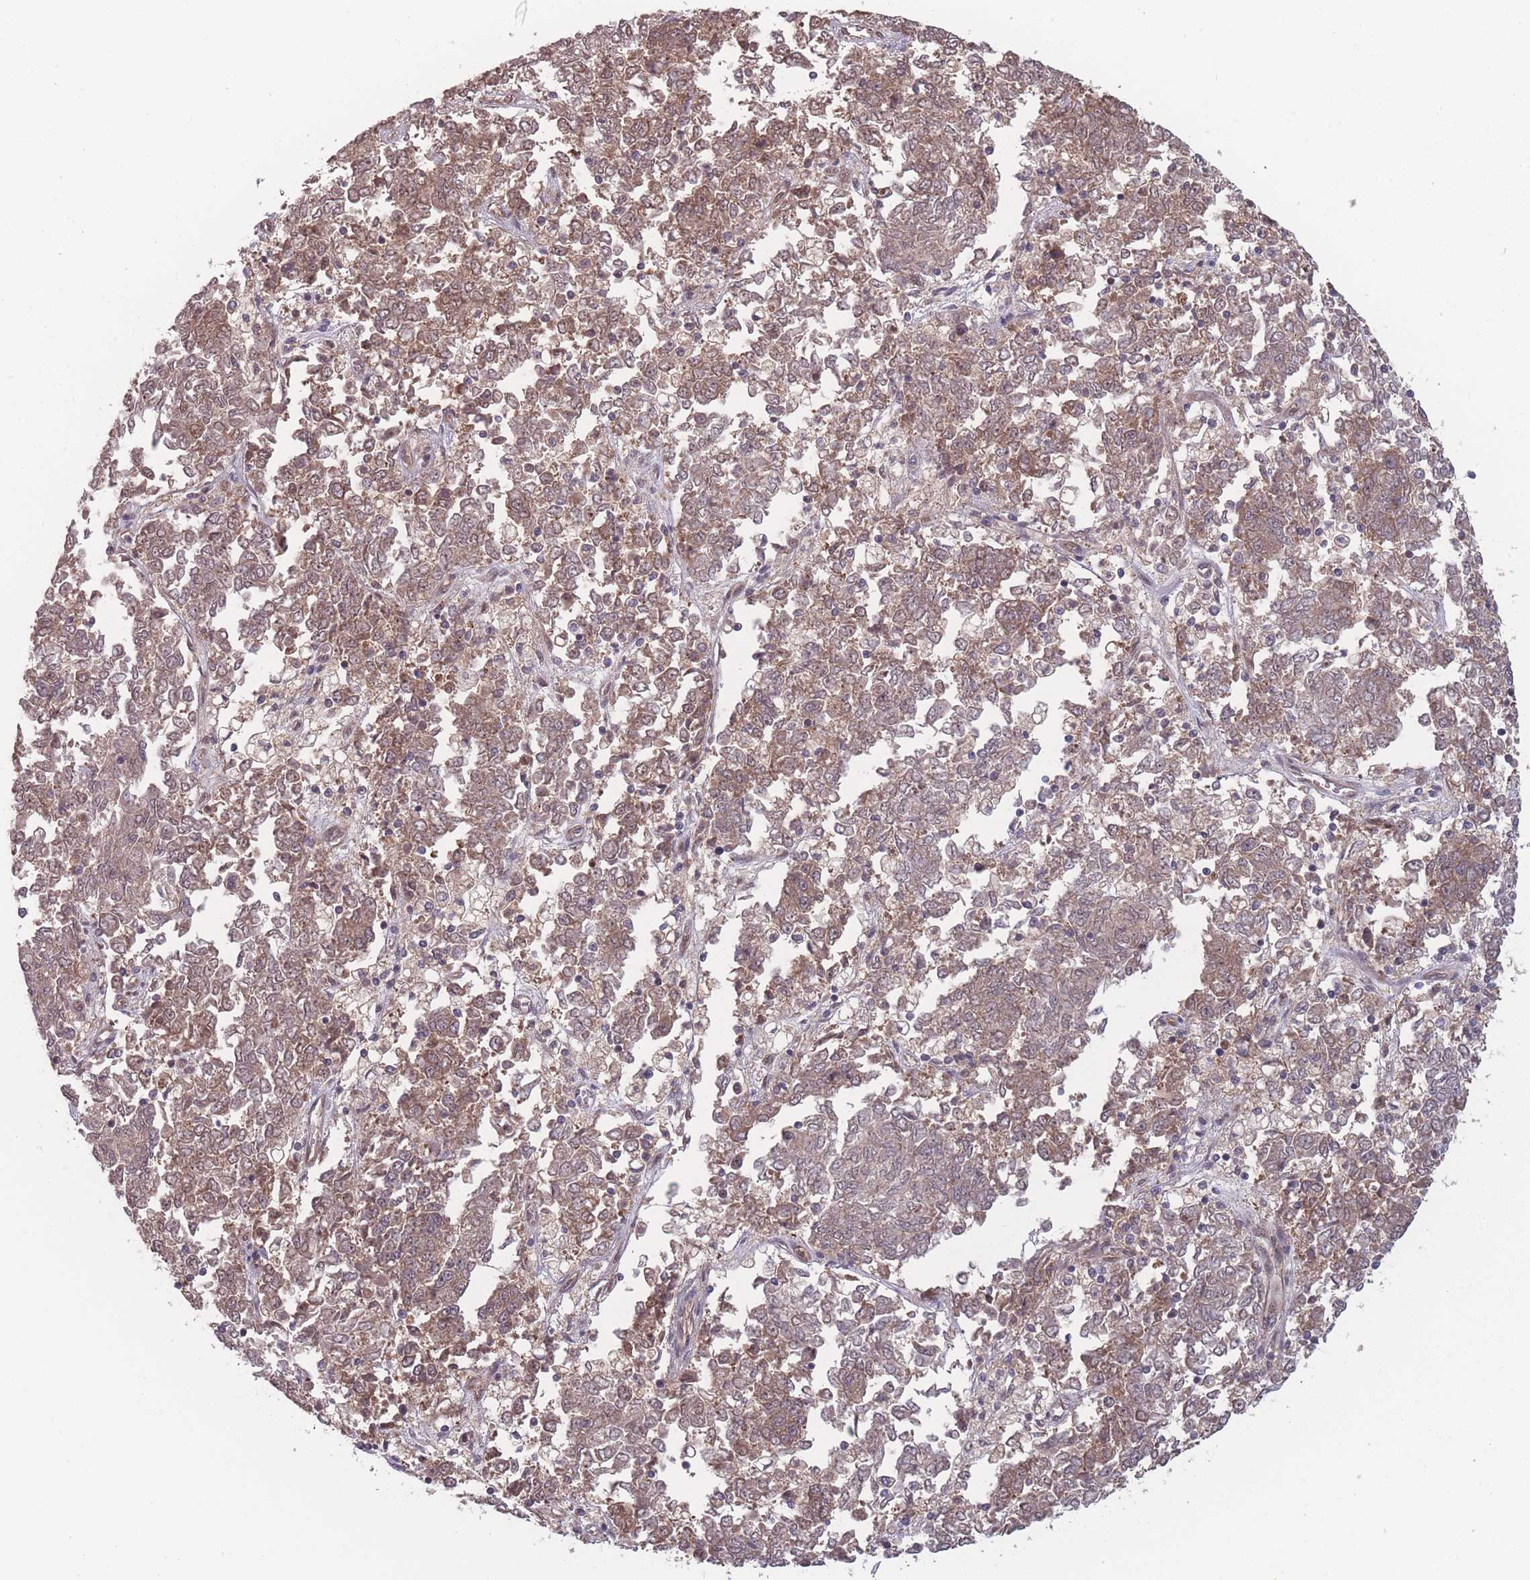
{"staining": {"intensity": "moderate", "quantity": ">75%", "location": "cytoplasmic/membranous"}, "tissue": "endometrial cancer", "cell_type": "Tumor cells", "image_type": "cancer", "snomed": [{"axis": "morphology", "description": "Adenocarcinoma, NOS"}, {"axis": "topography", "description": "Endometrium"}], "caption": "This photomicrograph demonstrates immunohistochemistry (IHC) staining of endometrial cancer, with medium moderate cytoplasmic/membranous expression in approximately >75% of tumor cells.", "gene": "RPS18", "patient": {"sex": "female", "age": 80}}